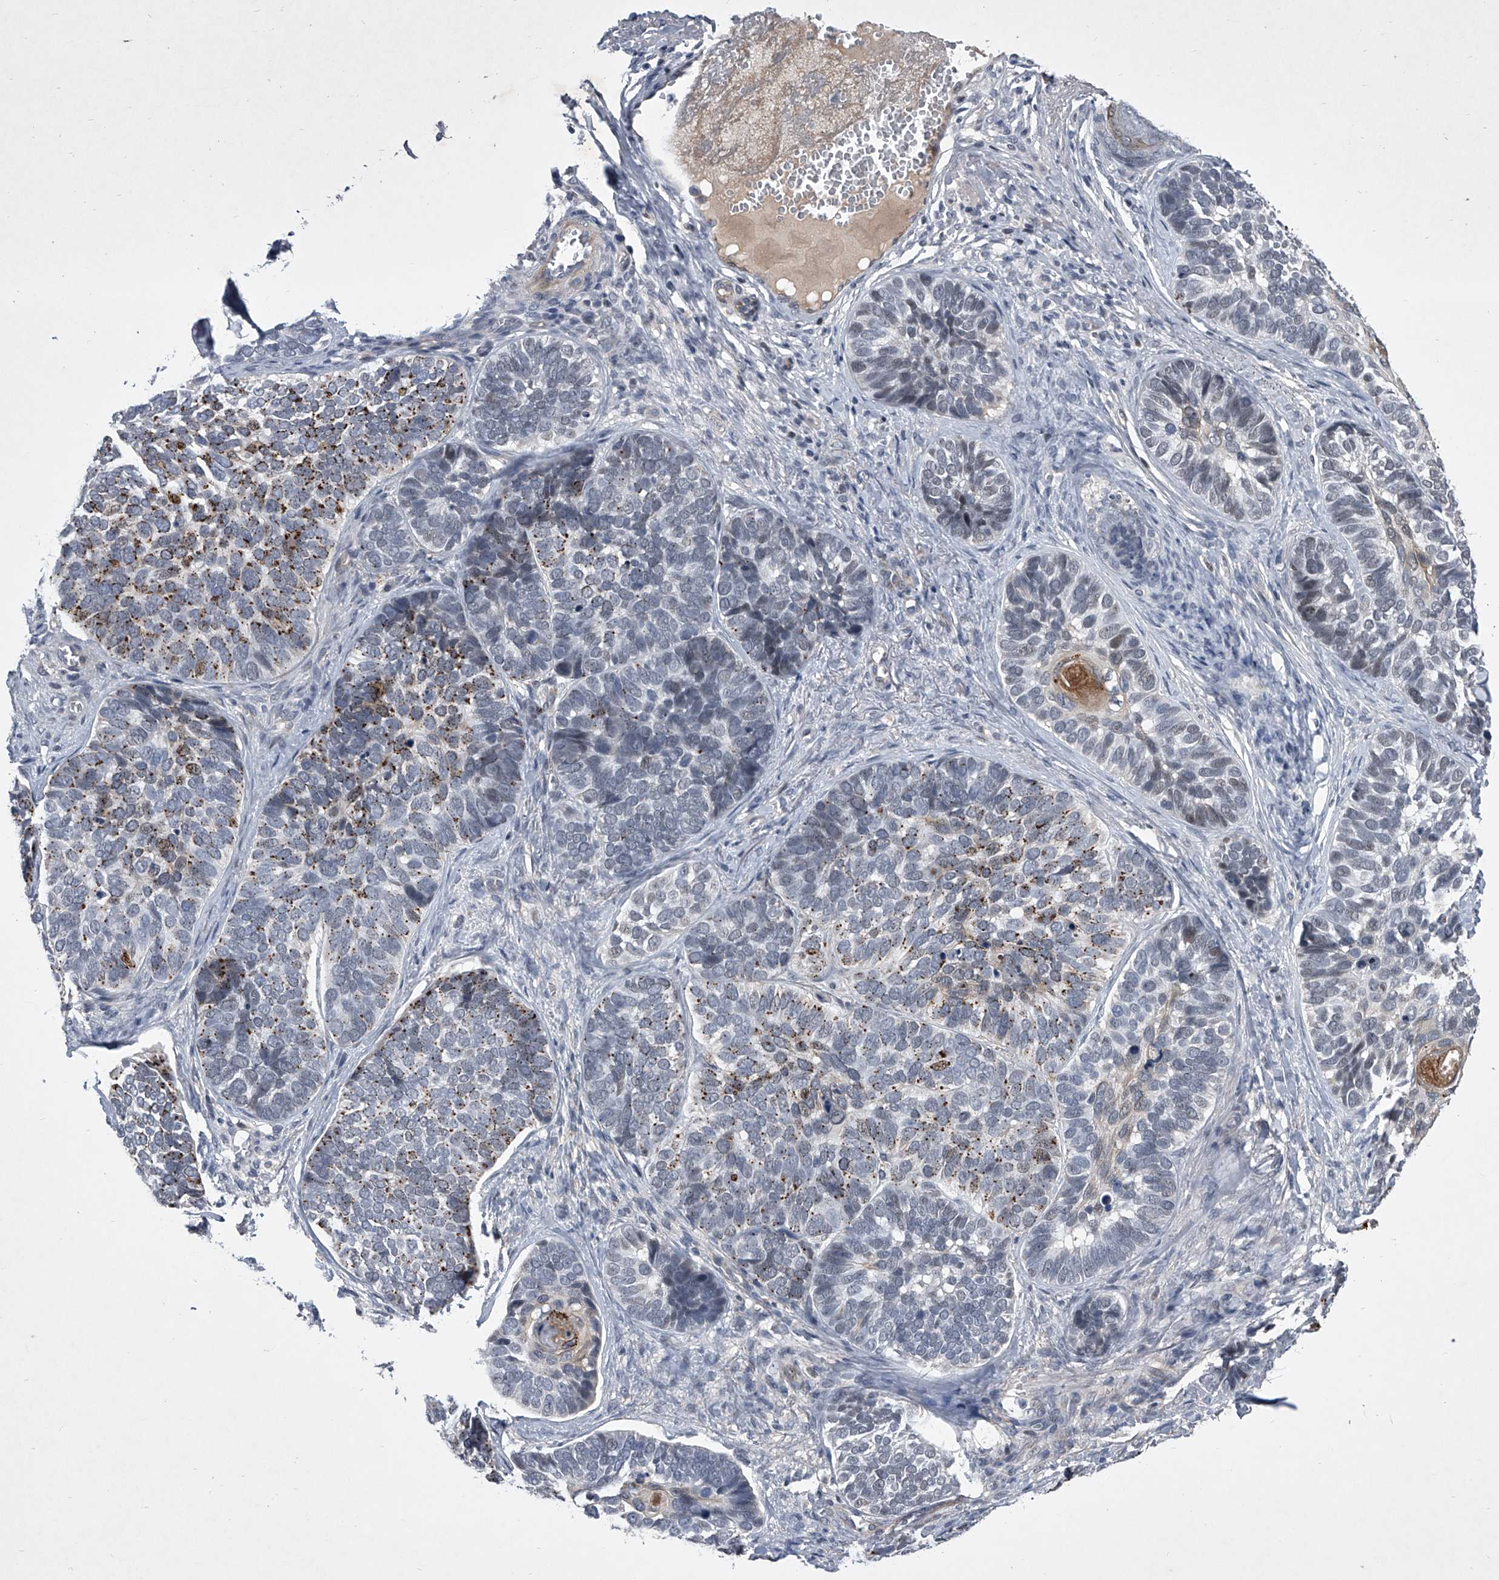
{"staining": {"intensity": "moderate", "quantity": "25%-75%", "location": "cytoplasmic/membranous"}, "tissue": "skin cancer", "cell_type": "Tumor cells", "image_type": "cancer", "snomed": [{"axis": "morphology", "description": "Basal cell carcinoma"}, {"axis": "topography", "description": "Skin"}], "caption": "A medium amount of moderate cytoplasmic/membranous expression is identified in approximately 25%-75% of tumor cells in basal cell carcinoma (skin) tissue.", "gene": "ZNF76", "patient": {"sex": "male", "age": 62}}